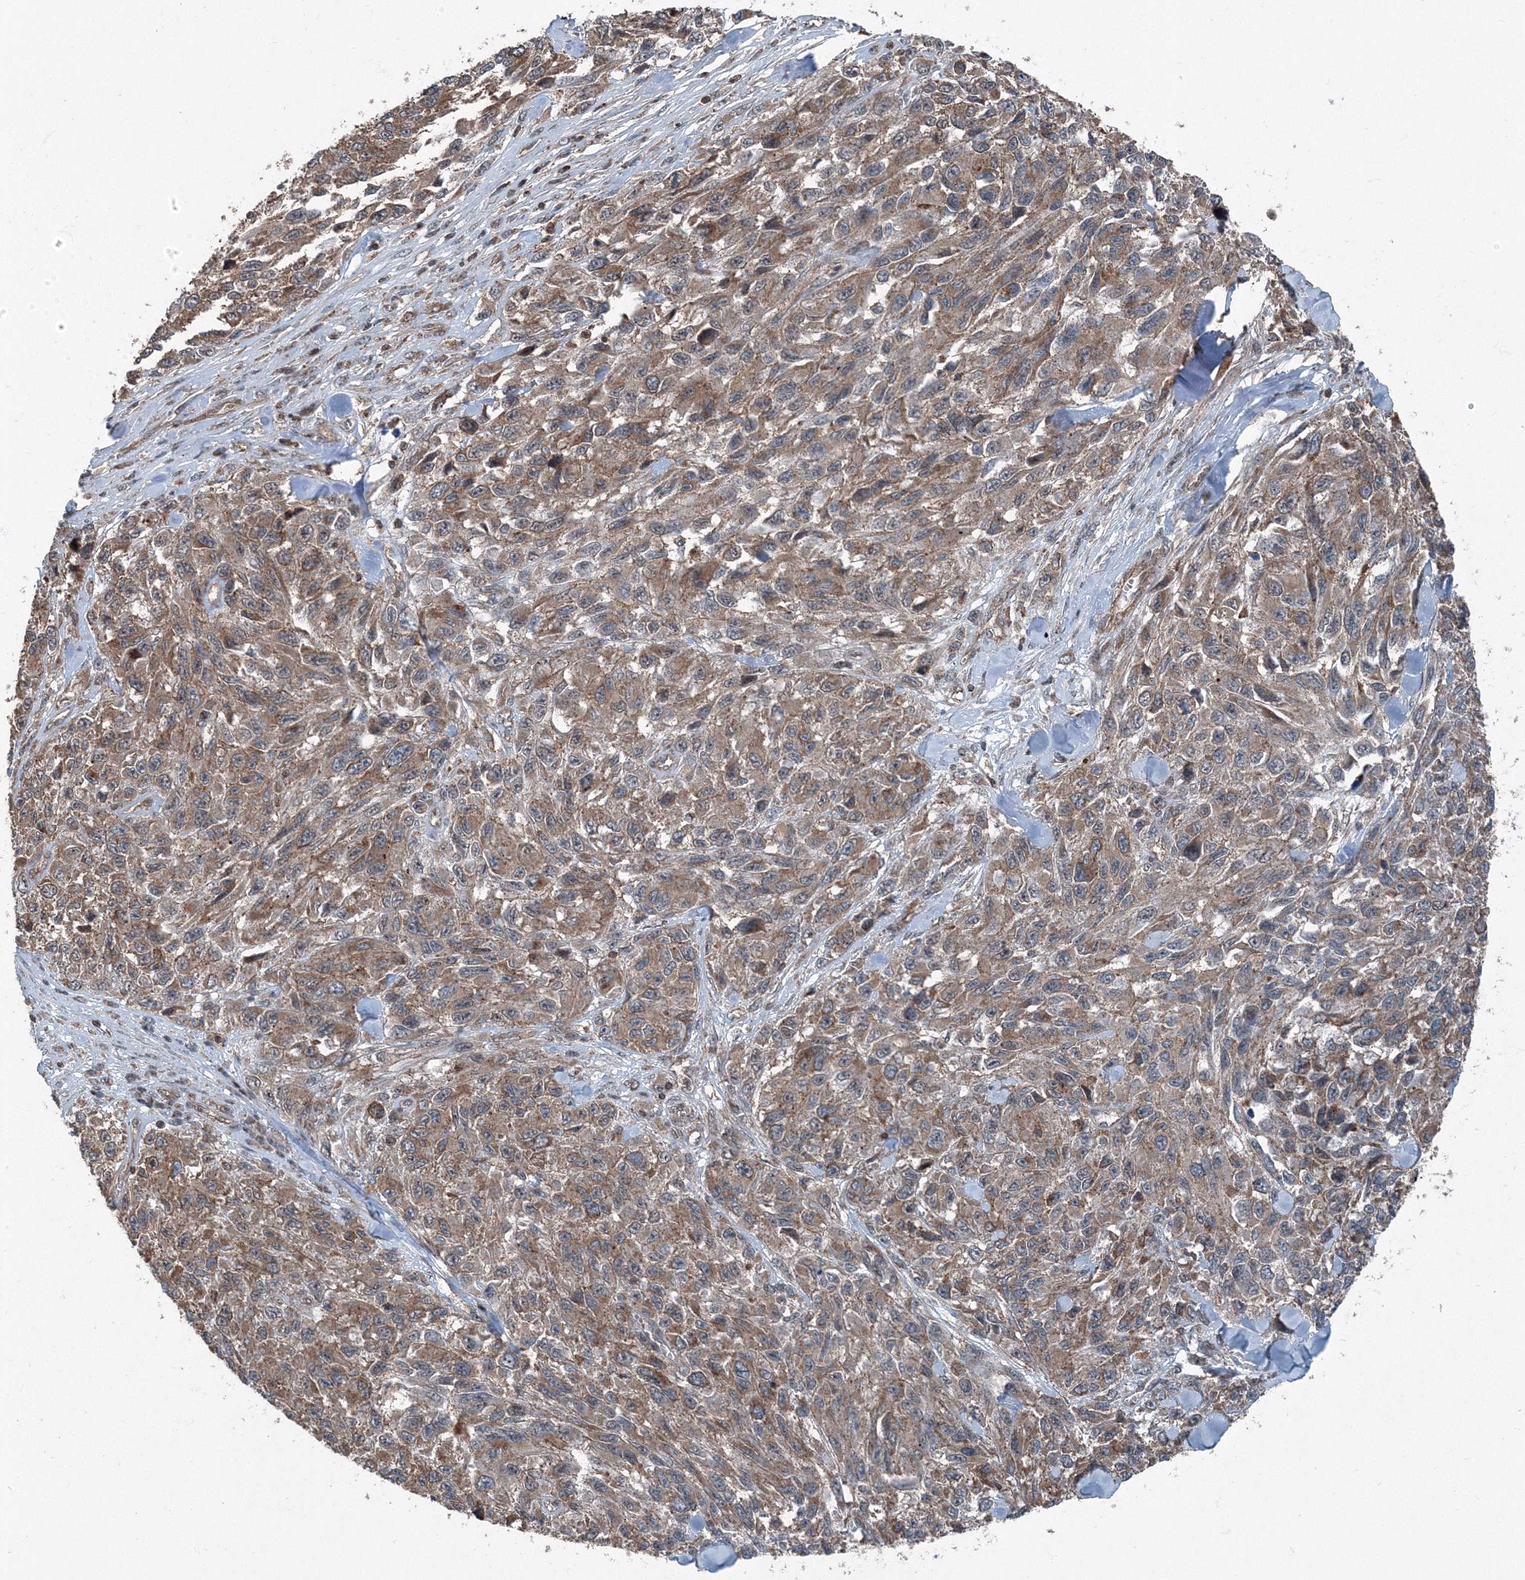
{"staining": {"intensity": "moderate", "quantity": ">75%", "location": "cytoplasmic/membranous"}, "tissue": "melanoma", "cell_type": "Tumor cells", "image_type": "cancer", "snomed": [{"axis": "morphology", "description": "Malignant melanoma, NOS"}, {"axis": "topography", "description": "Skin"}], "caption": "Immunohistochemistry photomicrograph of neoplastic tissue: human malignant melanoma stained using immunohistochemistry displays medium levels of moderate protein expression localized specifically in the cytoplasmic/membranous of tumor cells, appearing as a cytoplasmic/membranous brown color.", "gene": "AASDH", "patient": {"sex": "female", "age": 96}}